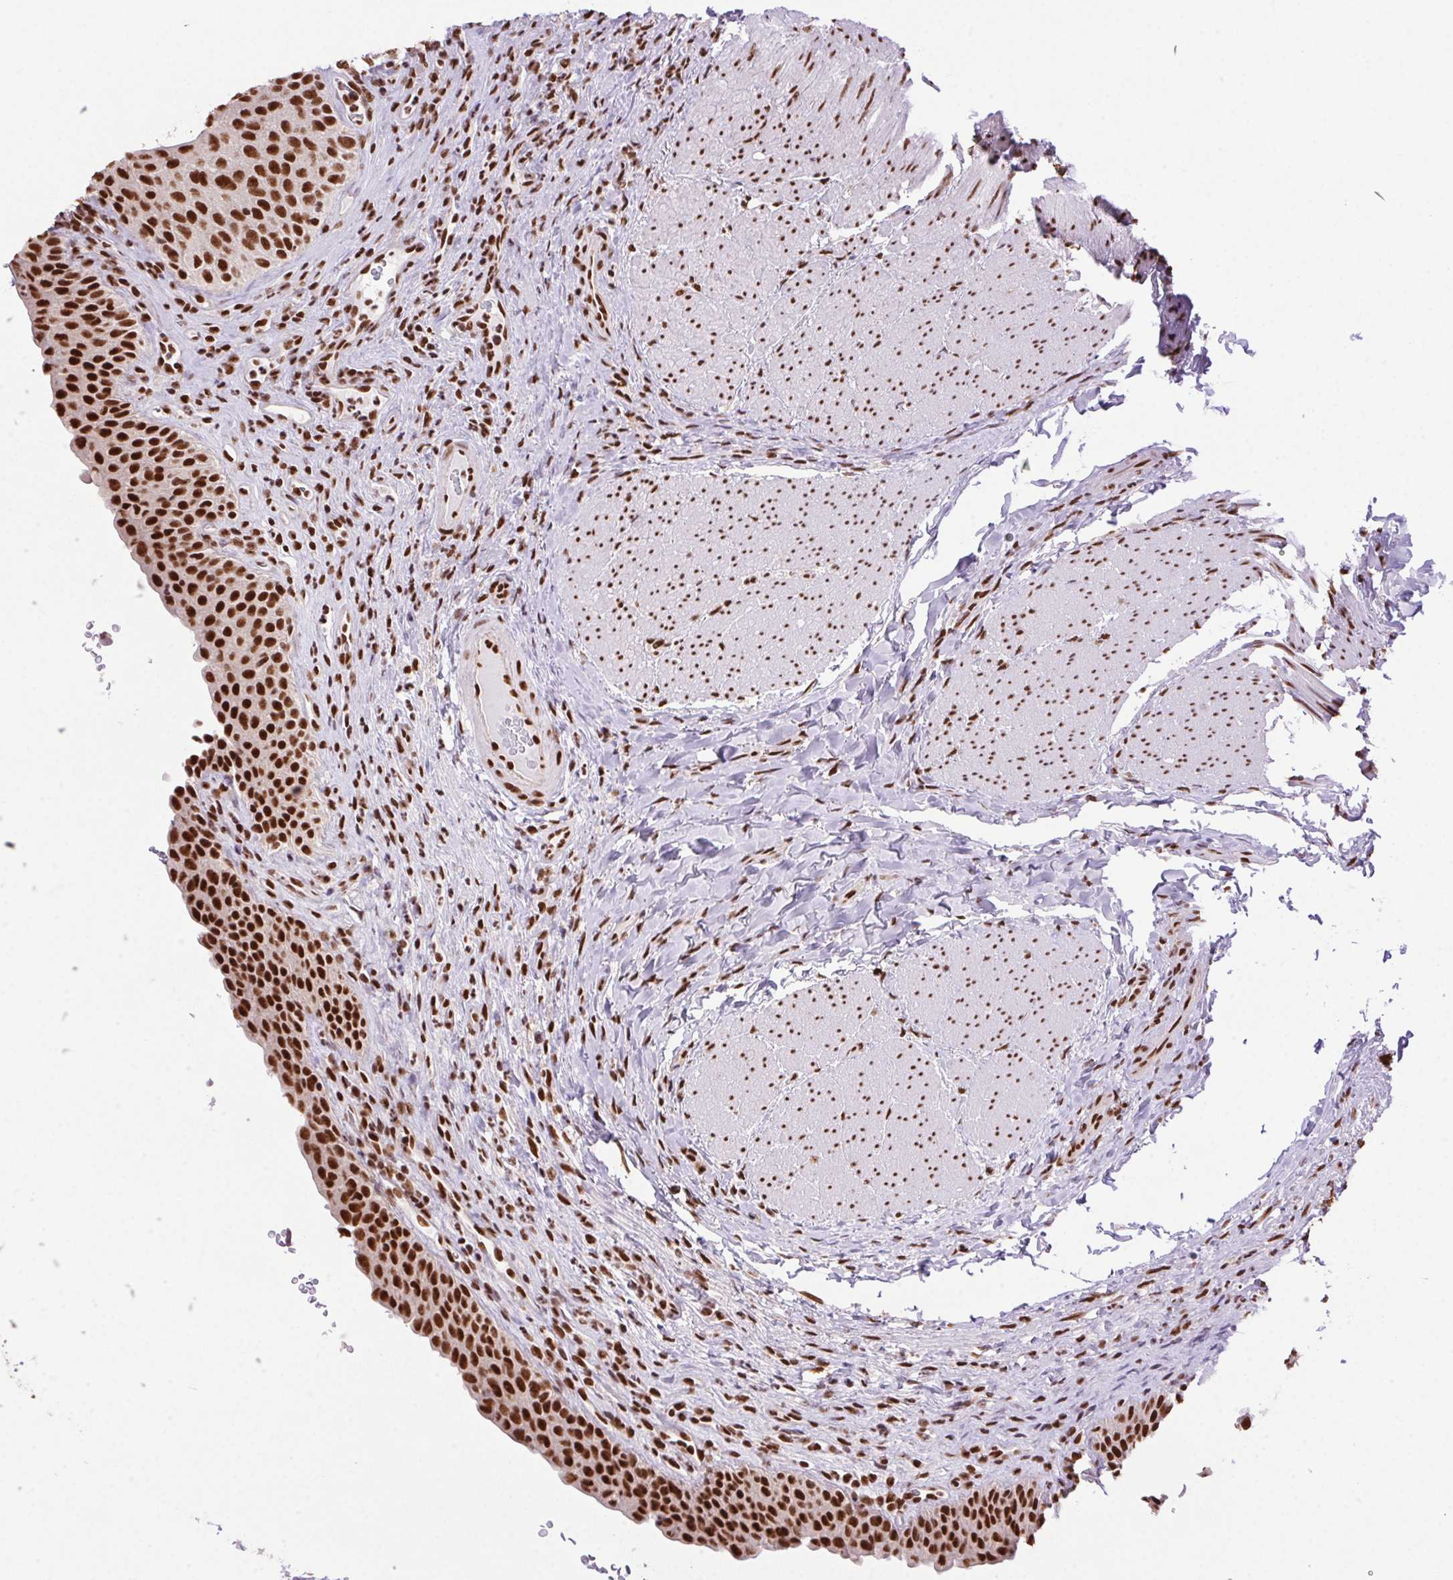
{"staining": {"intensity": "strong", "quantity": ">75%", "location": "nuclear"}, "tissue": "urinary bladder", "cell_type": "Urothelial cells", "image_type": "normal", "snomed": [{"axis": "morphology", "description": "Normal tissue, NOS"}, {"axis": "topography", "description": "Urinary bladder"}, {"axis": "topography", "description": "Peripheral nerve tissue"}], "caption": "IHC staining of benign urinary bladder, which reveals high levels of strong nuclear staining in approximately >75% of urothelial cells indicating strong nuclear protein expression. The staining was performed using DAB (3,3'-diaminobenzidine) (brown) for protein detection and nuclei were counterstained in hematoxylin (blue).", "gene": "ZNF207", "patient": {"sex": "male", "age": 66}}